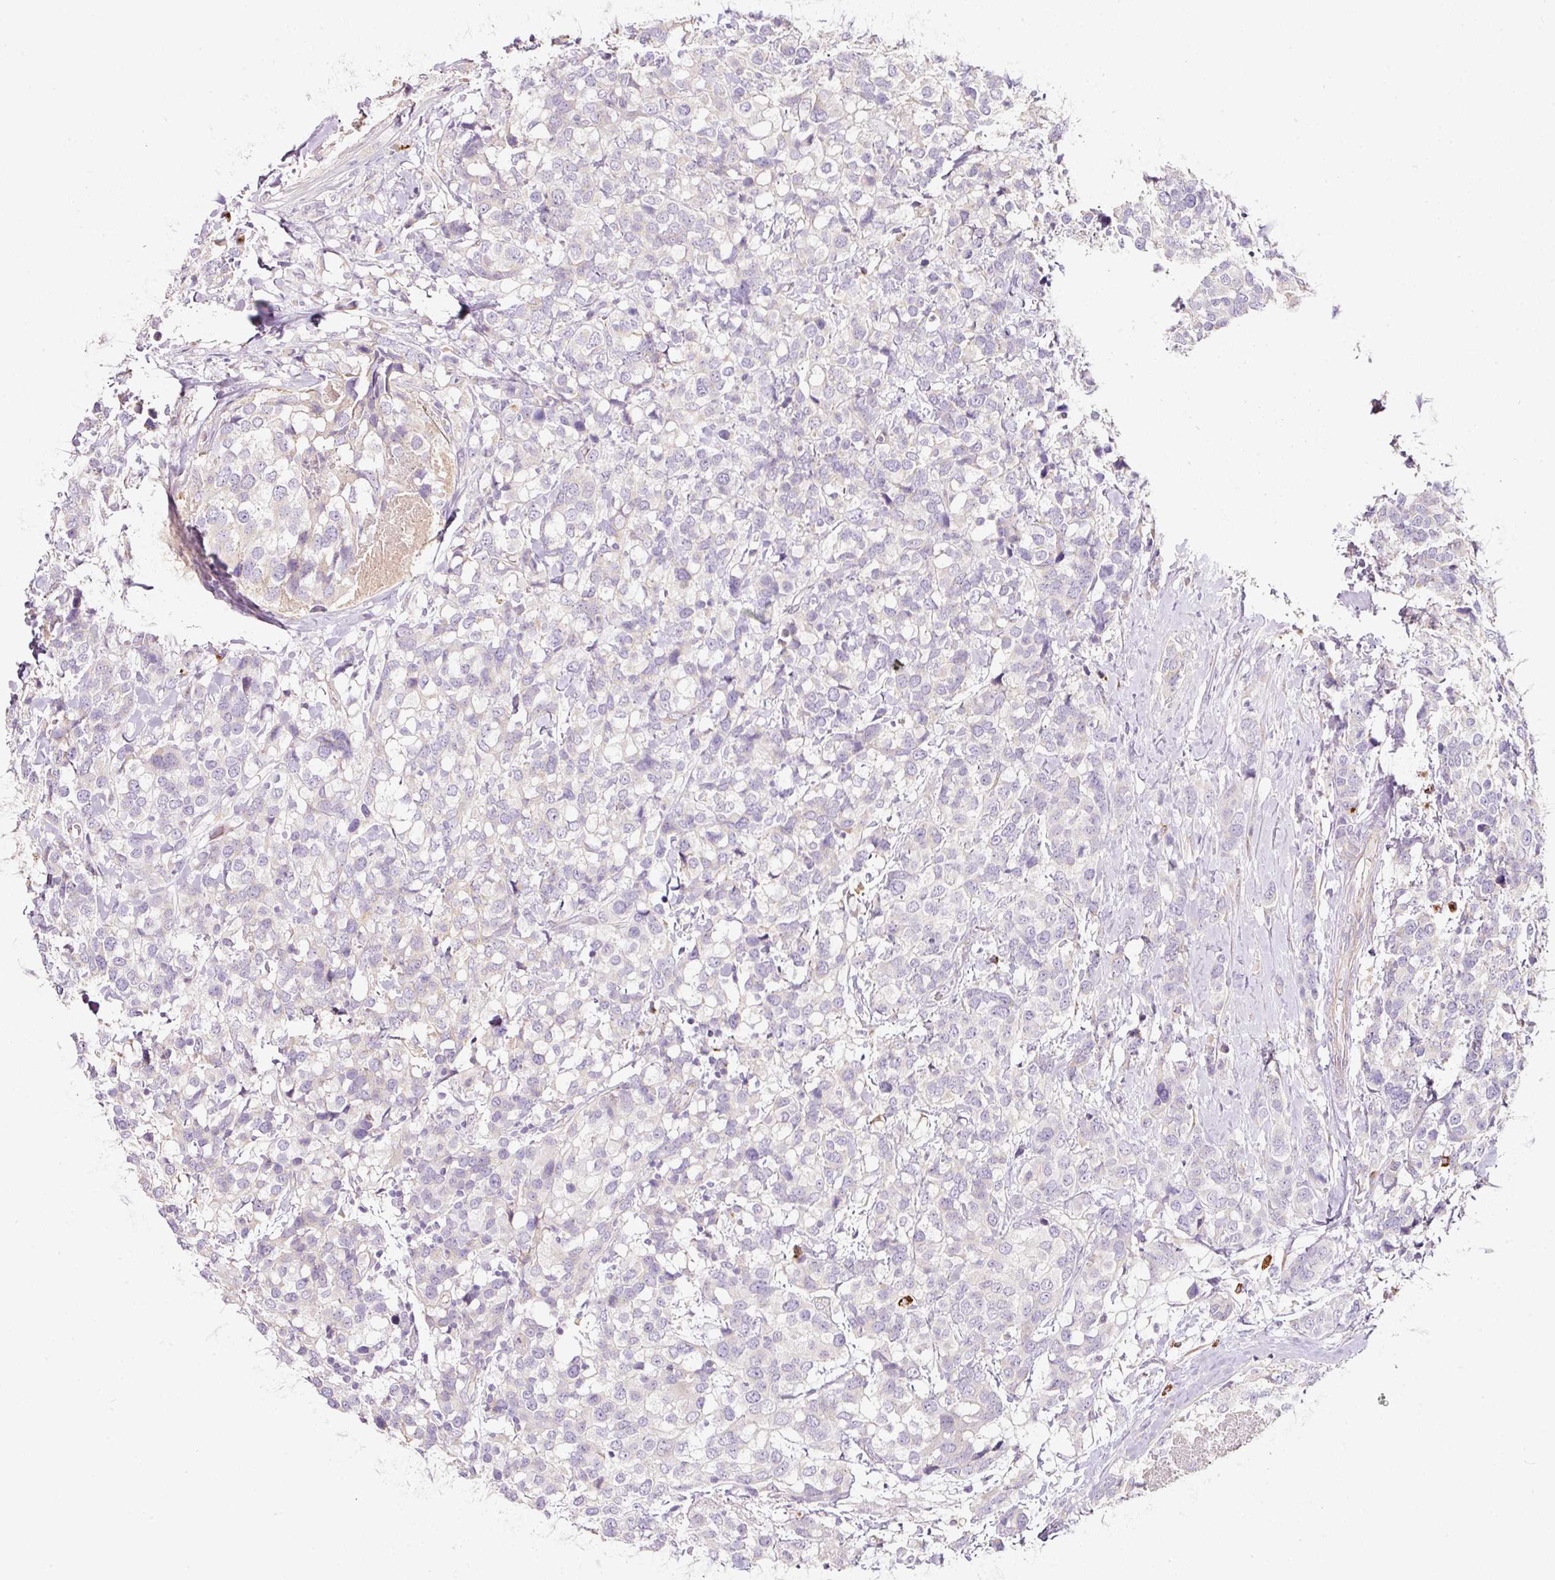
{"staining": {"intensity": "weak", "quantity": "<25%", "location": "cytoplasmic/membranous"}, "tissue": "breast cancer", "cell_type": "Tumor cells", "image_type": "cancer", "snomed": [{"axis": "morphology", "description": "Lobular carcinoma"}, {"axis": "topography", "description": "Breast"}], "caption": "This is a histopathology image of immunohistochemistry (IHC) staining of breast cancer, which shows no staining in tumor cells. (Immunohistochemistry, brightfield microscopy, high magnification).", "gene": "NBPF11", "patient": {"sex": "female", "age": 59}}